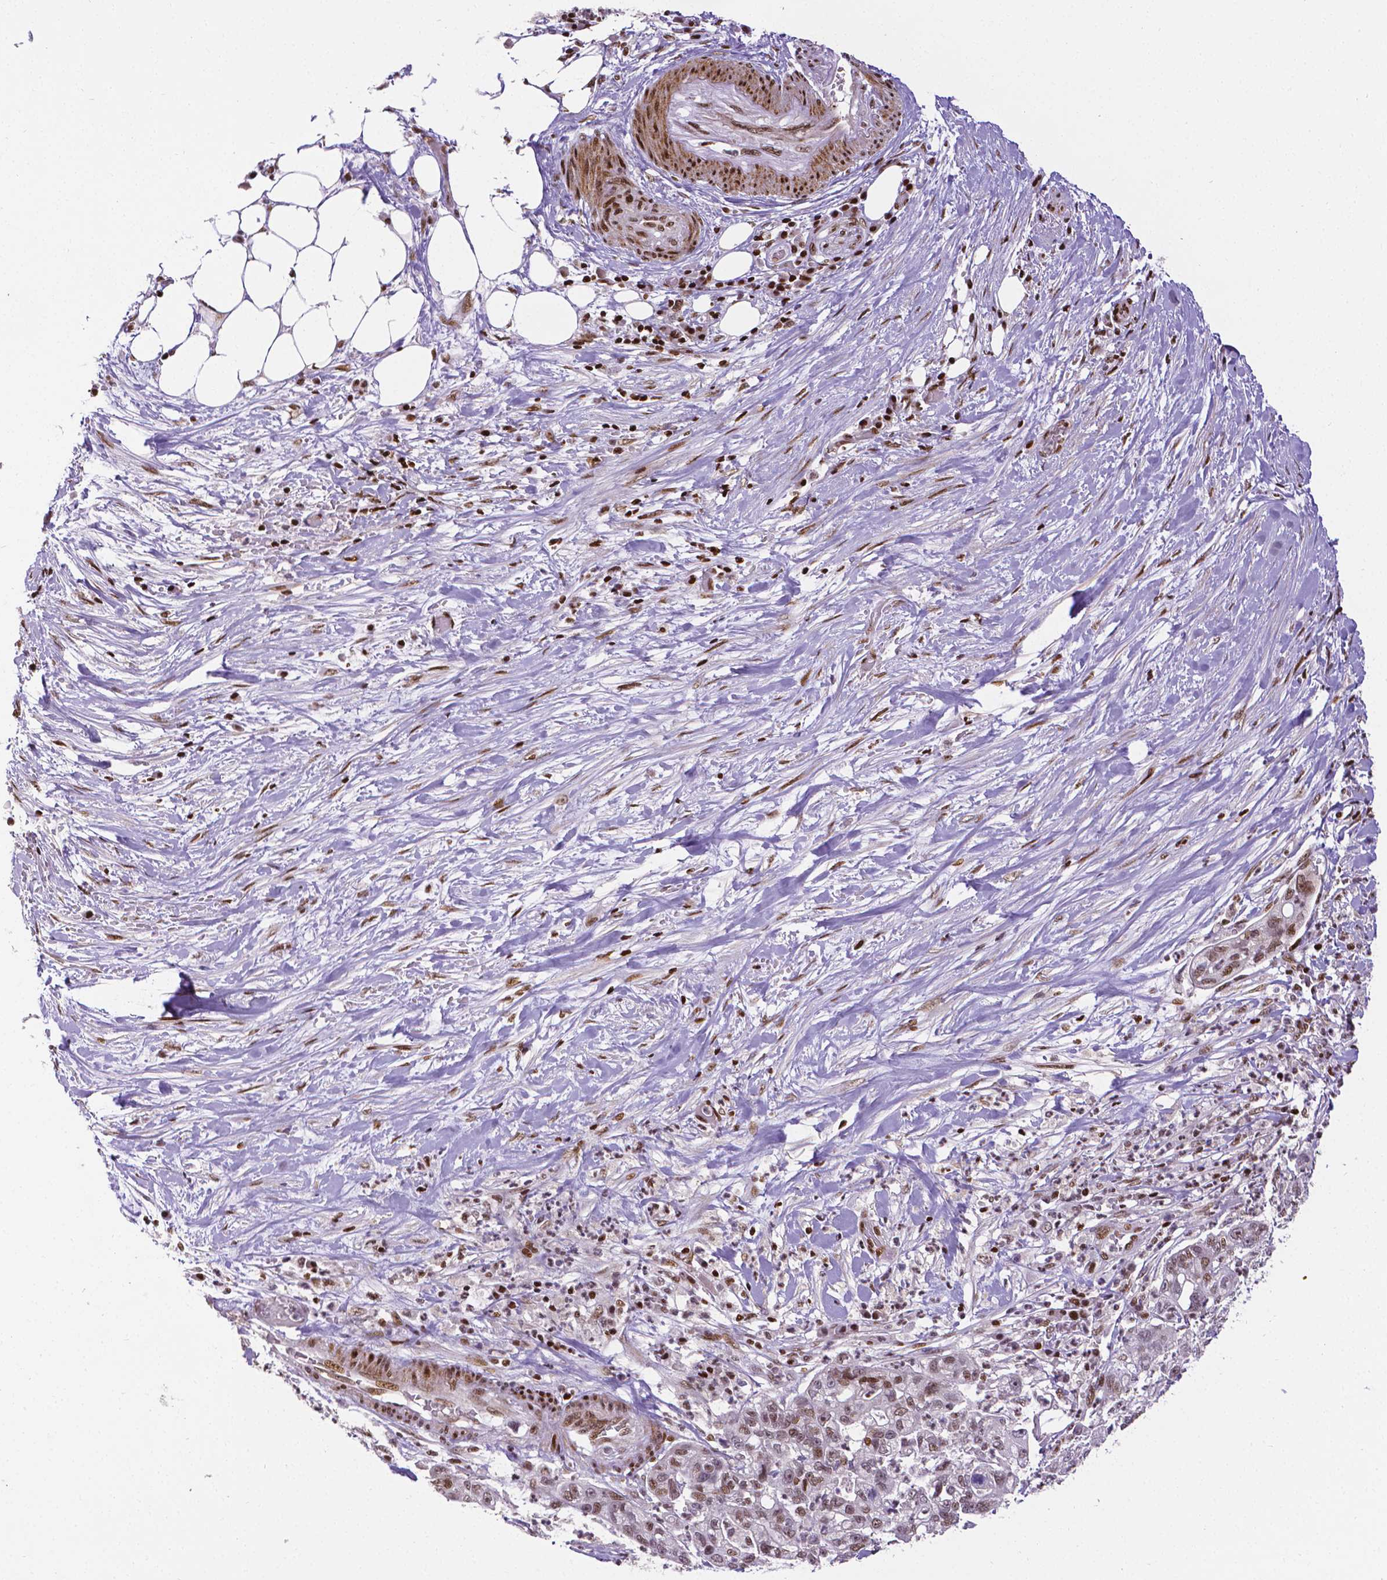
{"staining": {"intensity": "weak", "quantity": ">75%", "location": "nuclear"}, "tissue": "pancreatic cancer", "cell_type": "Tumor cells", "image_type": "cancer", "snomed": [{"axis": "morphology", "description": "Adenocarcinoma, NOS"}, {"axis": "topography", "description": "Pancreas"}], "caption": "Immunohistochemistry of human pancreatic adenocarcinoma reveals low levels of weak nuclear expression in approximately >75% of tumor cells.", "gene": "CTCF", "patient": {"sex": "female", "age": 69}}